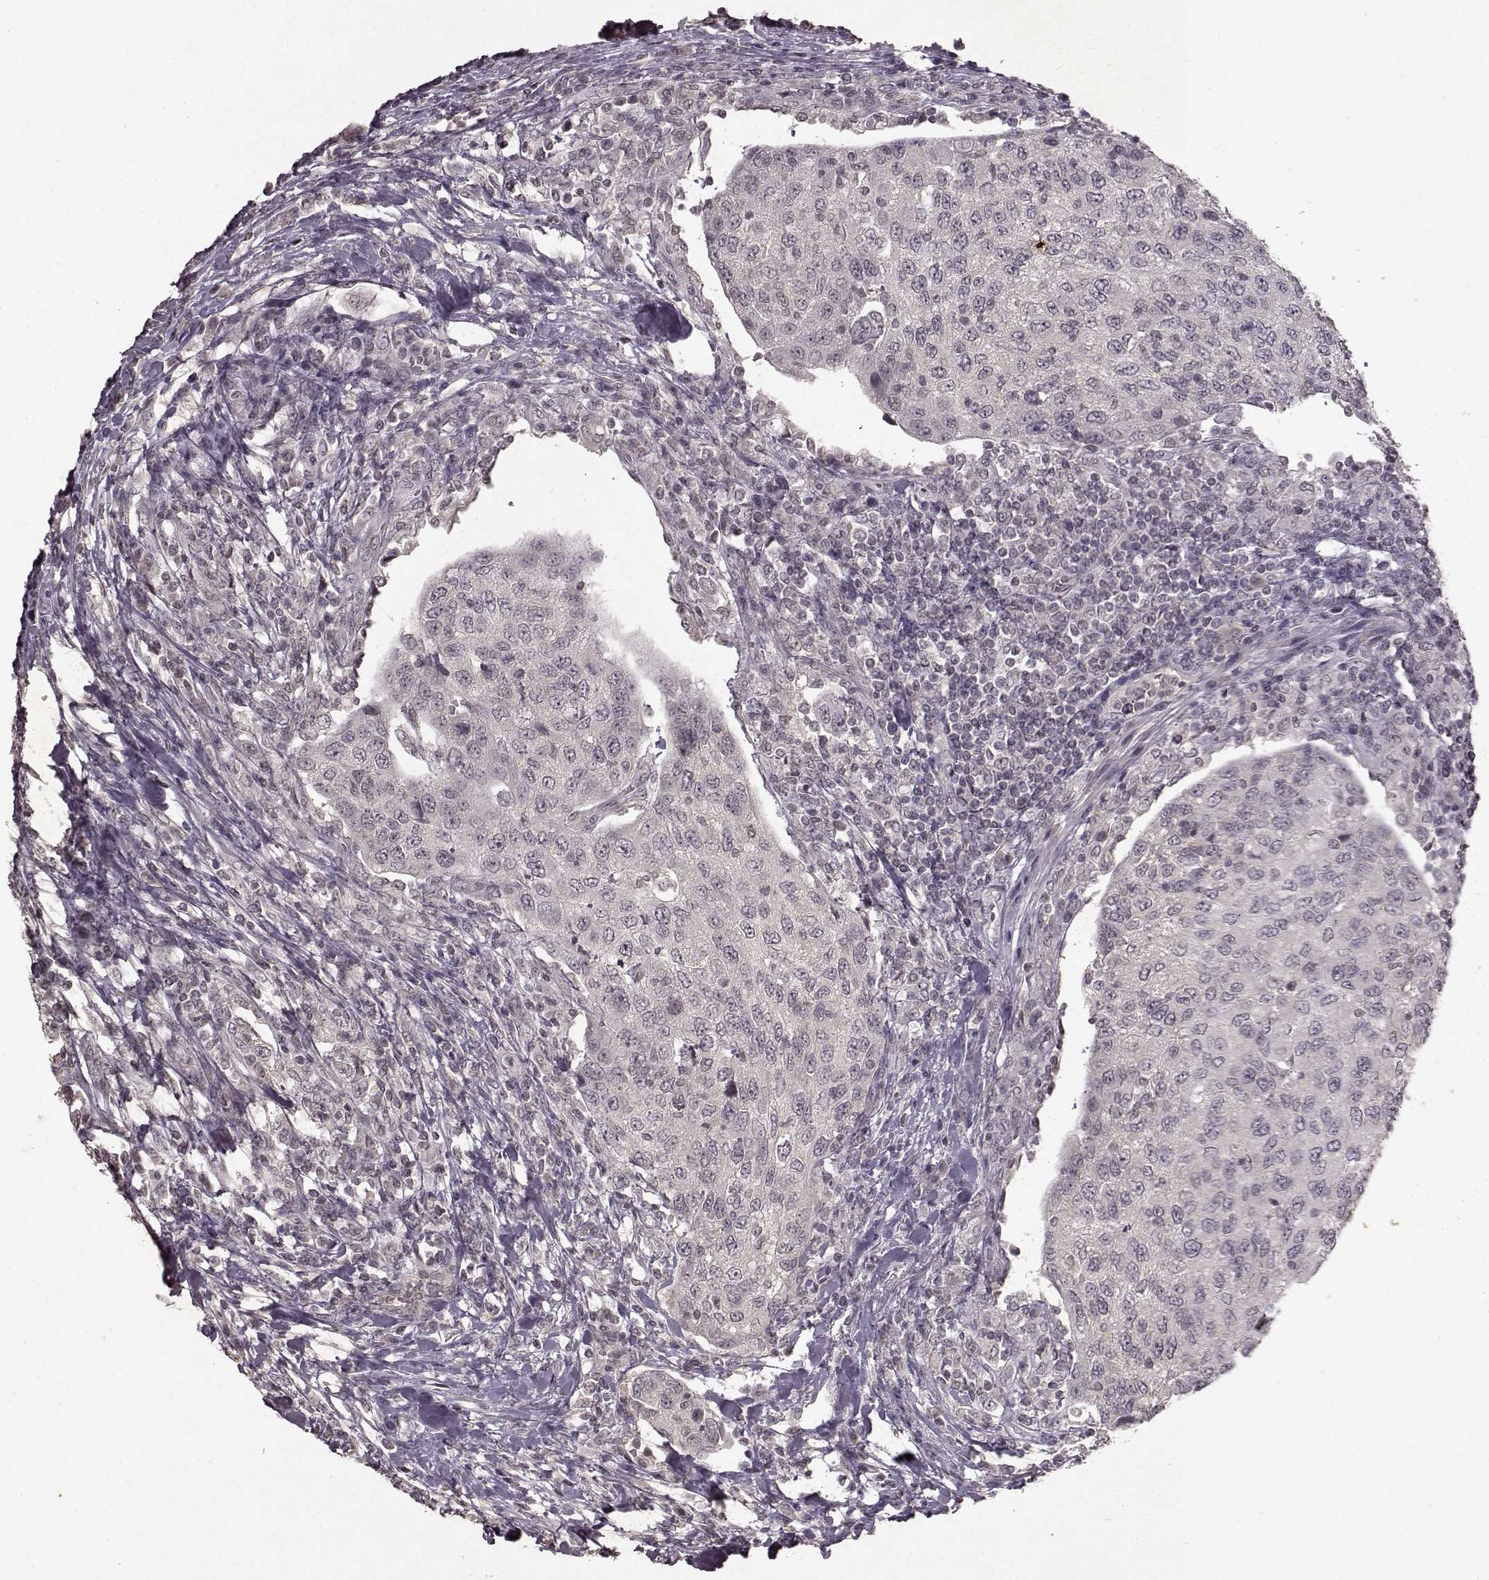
{"staining": {"intensity": "negative", "quantity": "none", "location": "none"}, "tissue": "urothelial cancer", "cell_type": "Tumor cells", "image_type": "cancer", "snomed": [{"axis": "morphology", "description": "Urothelial carcinoma, High grade"}, {"axis": "topography", "description": "Urinary bladder"}], "caption": "Immunohistochemistry (IHC) photomicrograph of human urothelial cancer stained for a protein (brown), which shows no staining in tumor cells.", "gene": "LHB", "patient": {"sex": "female", "age": 78}}